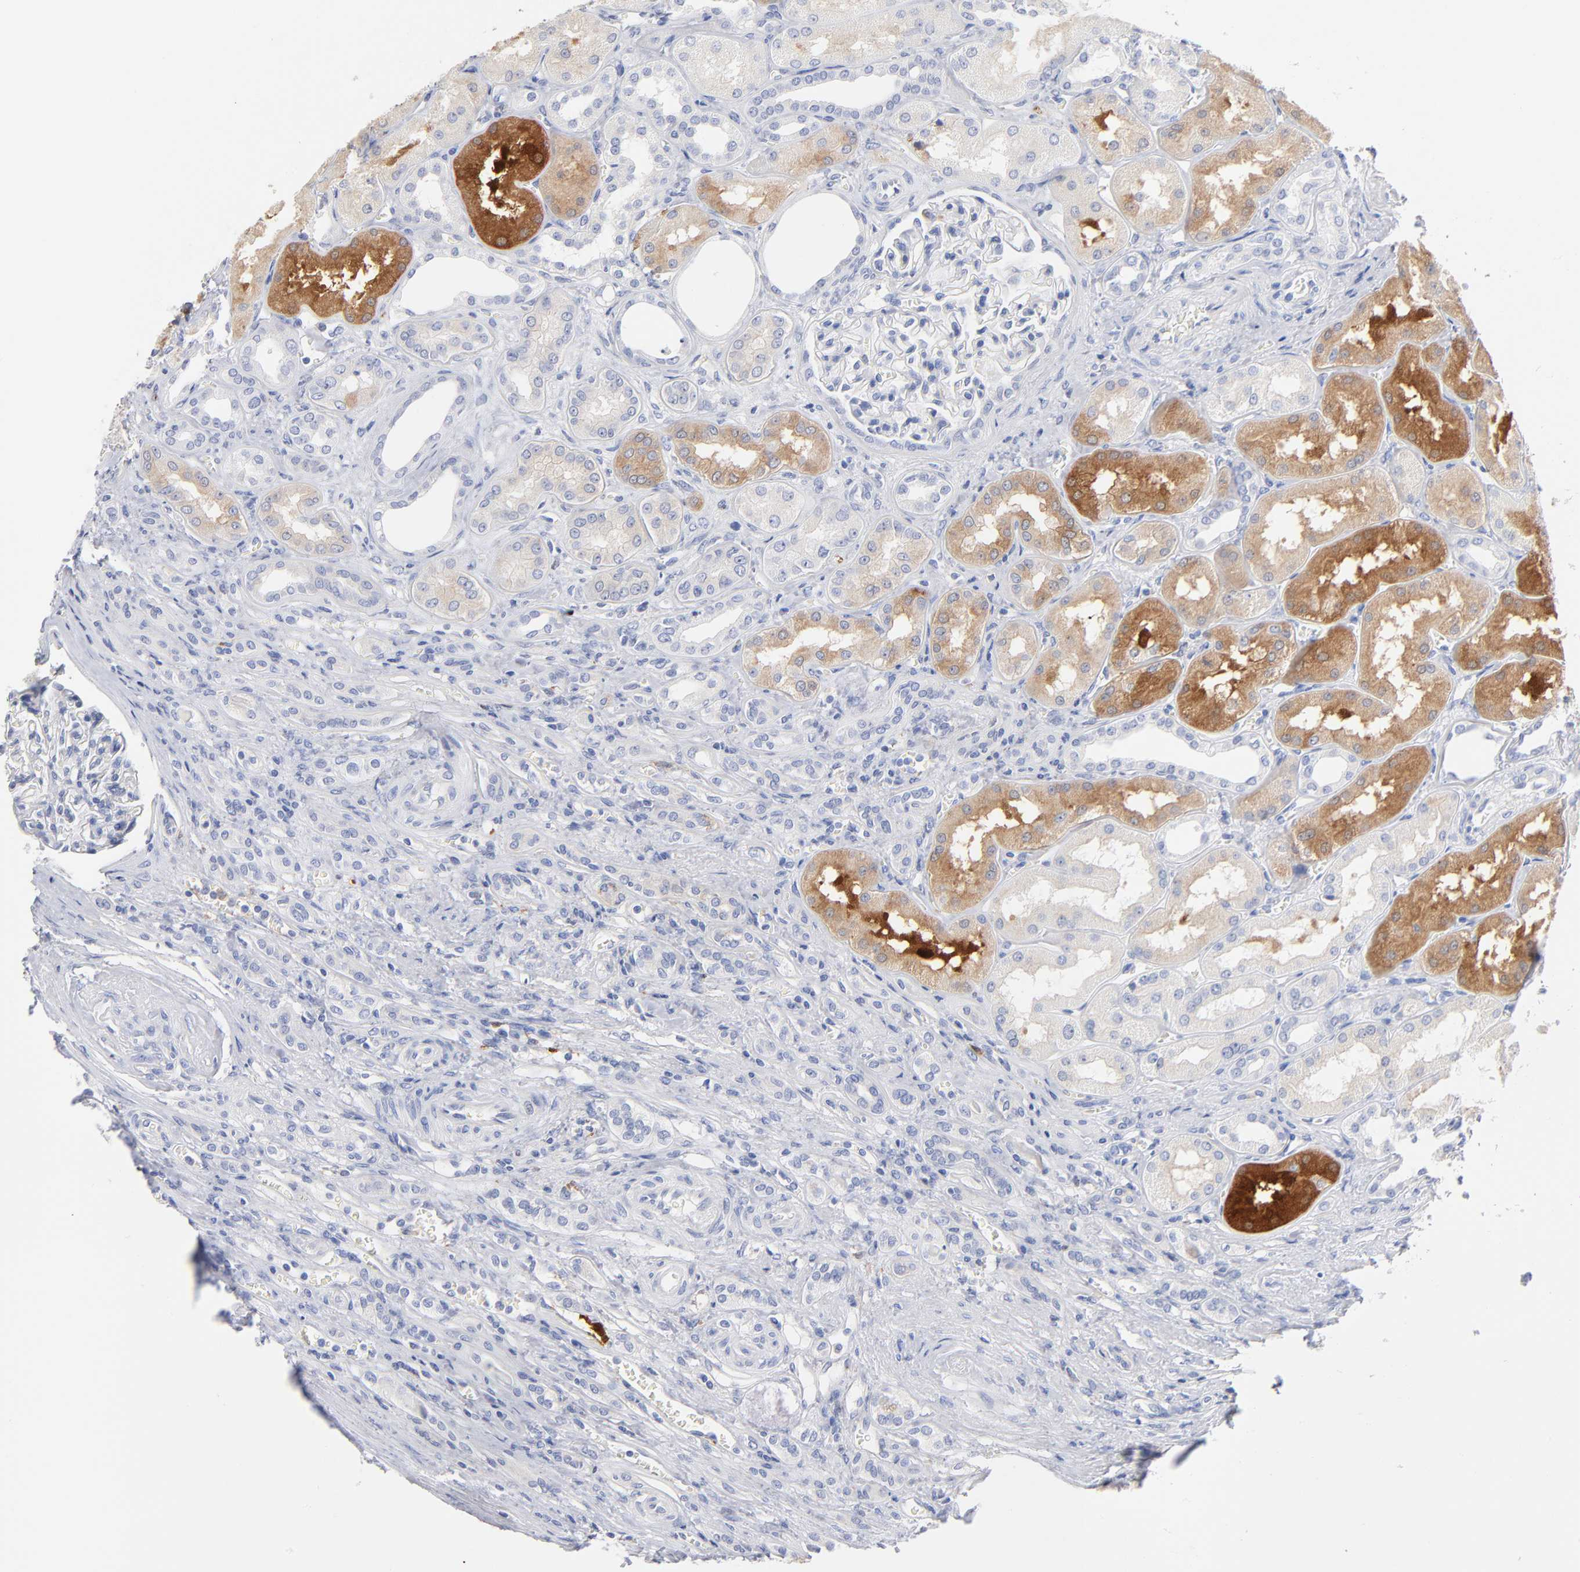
{"staining": {"intensity": "negative", "quantity": "none", "location": "none"}, "tissue": "renal cancer", "cell_type": "Tumor cells", "image_type": "cancer", "snomed": [{"axis": "morphology", "description": "Adenocarcinoma, NOS"}, {"axis": "topography", "description": "Kidney"}], "caption": "A high-resolution photomicrograph shows IHC staining of renal cancer (adenocarcinoma), which shows no significant staining in tumor cells.", "gene": "IFIT2", "patient": {"sex": "male", "age": 46}}